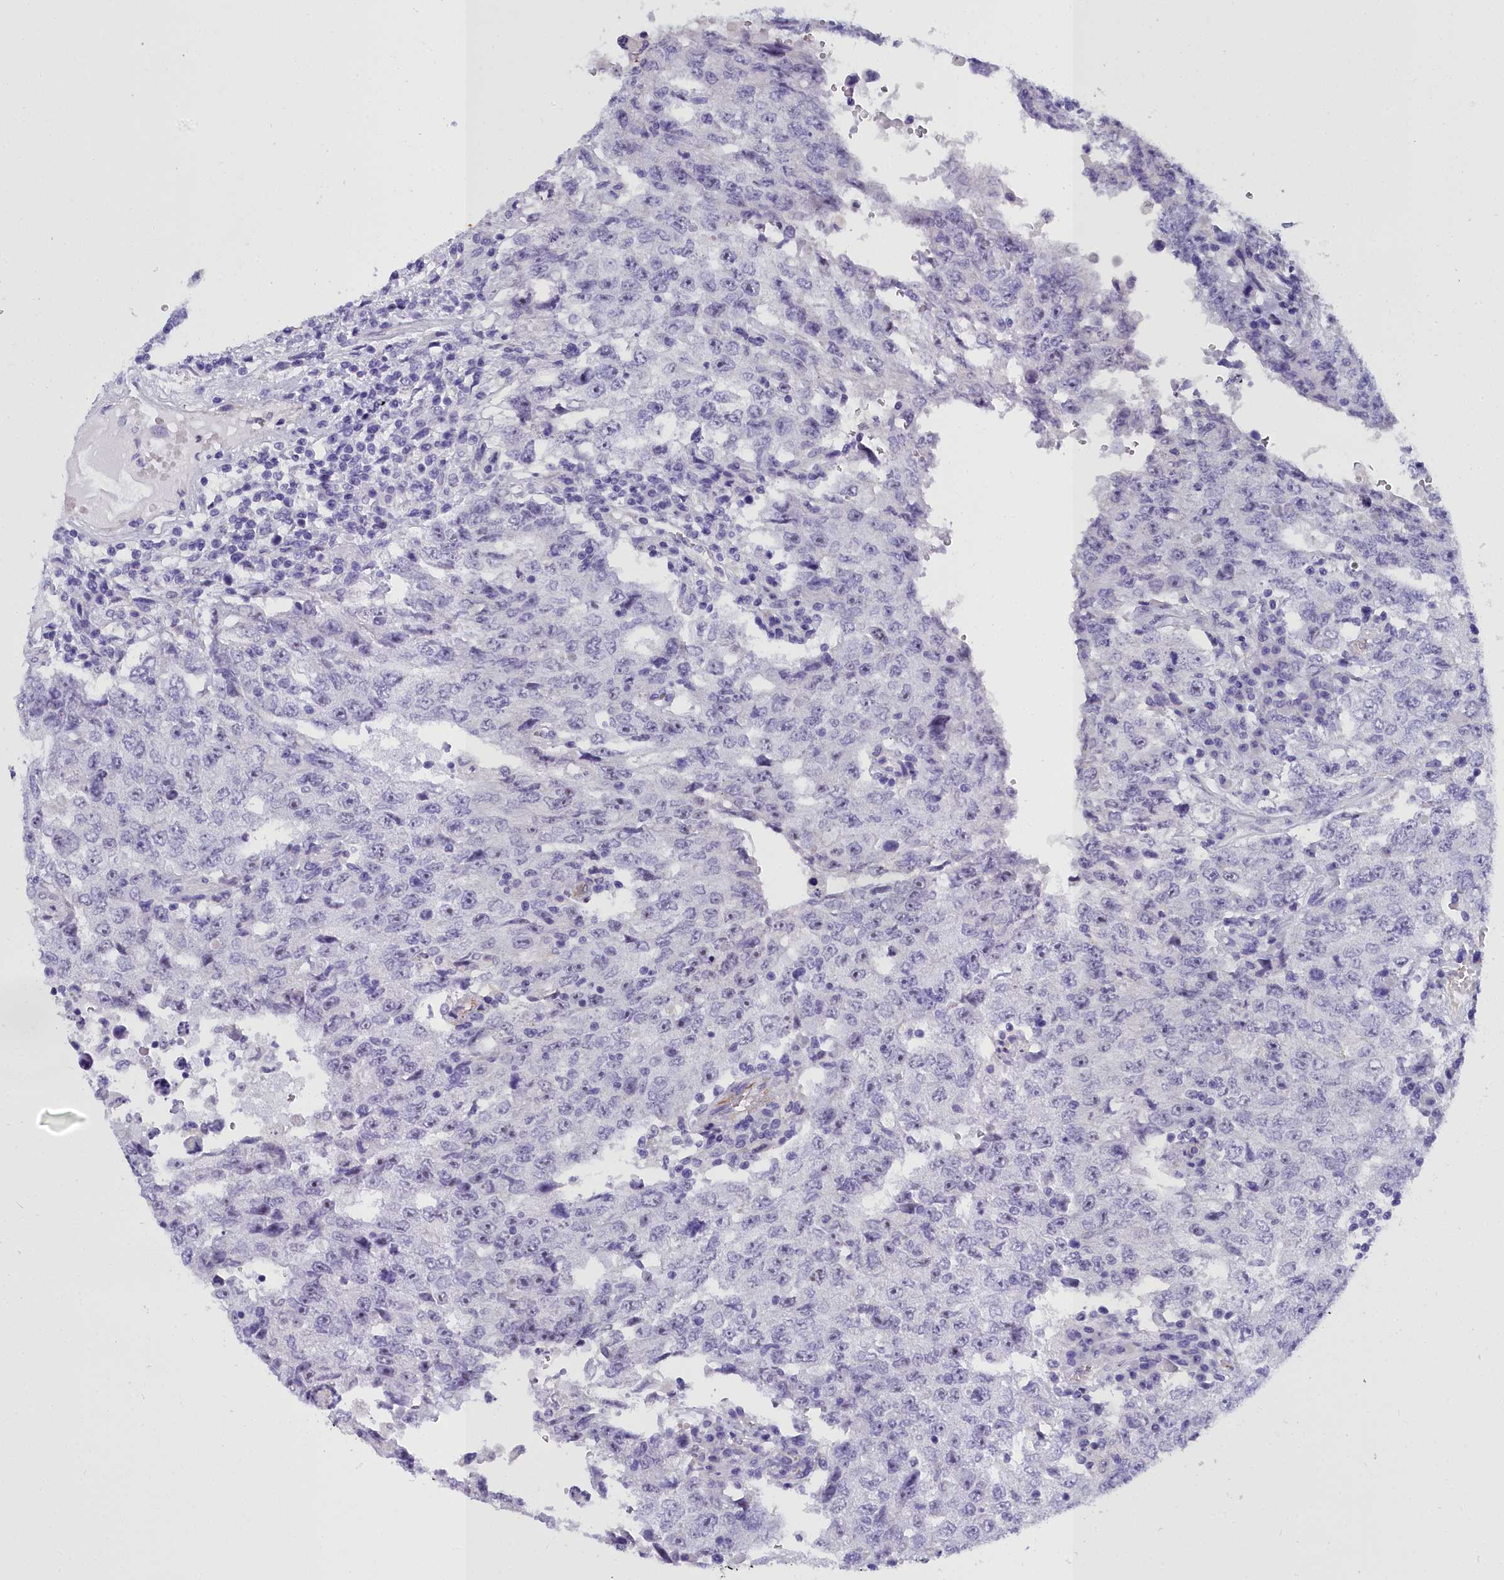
{"staining": {"intensity": "negative", "quantity": "none", "location": "none"}, "tissue": "testis cancer", "cell_type": "Tumor cells", "image_type": "cancer", "snomed": [{"axis": "morphology", "description": "Carcinoma, Embryonal, NOS"}, {"axis": "topography", "description": "Testis"}], "caption": "The image reveals no significant positivity in tumor cells of testis embryonal carcinoma. Nuclei are stained in blue.", "gene": "TIMM22", "patient": {"sex": "male", "age": 26}}